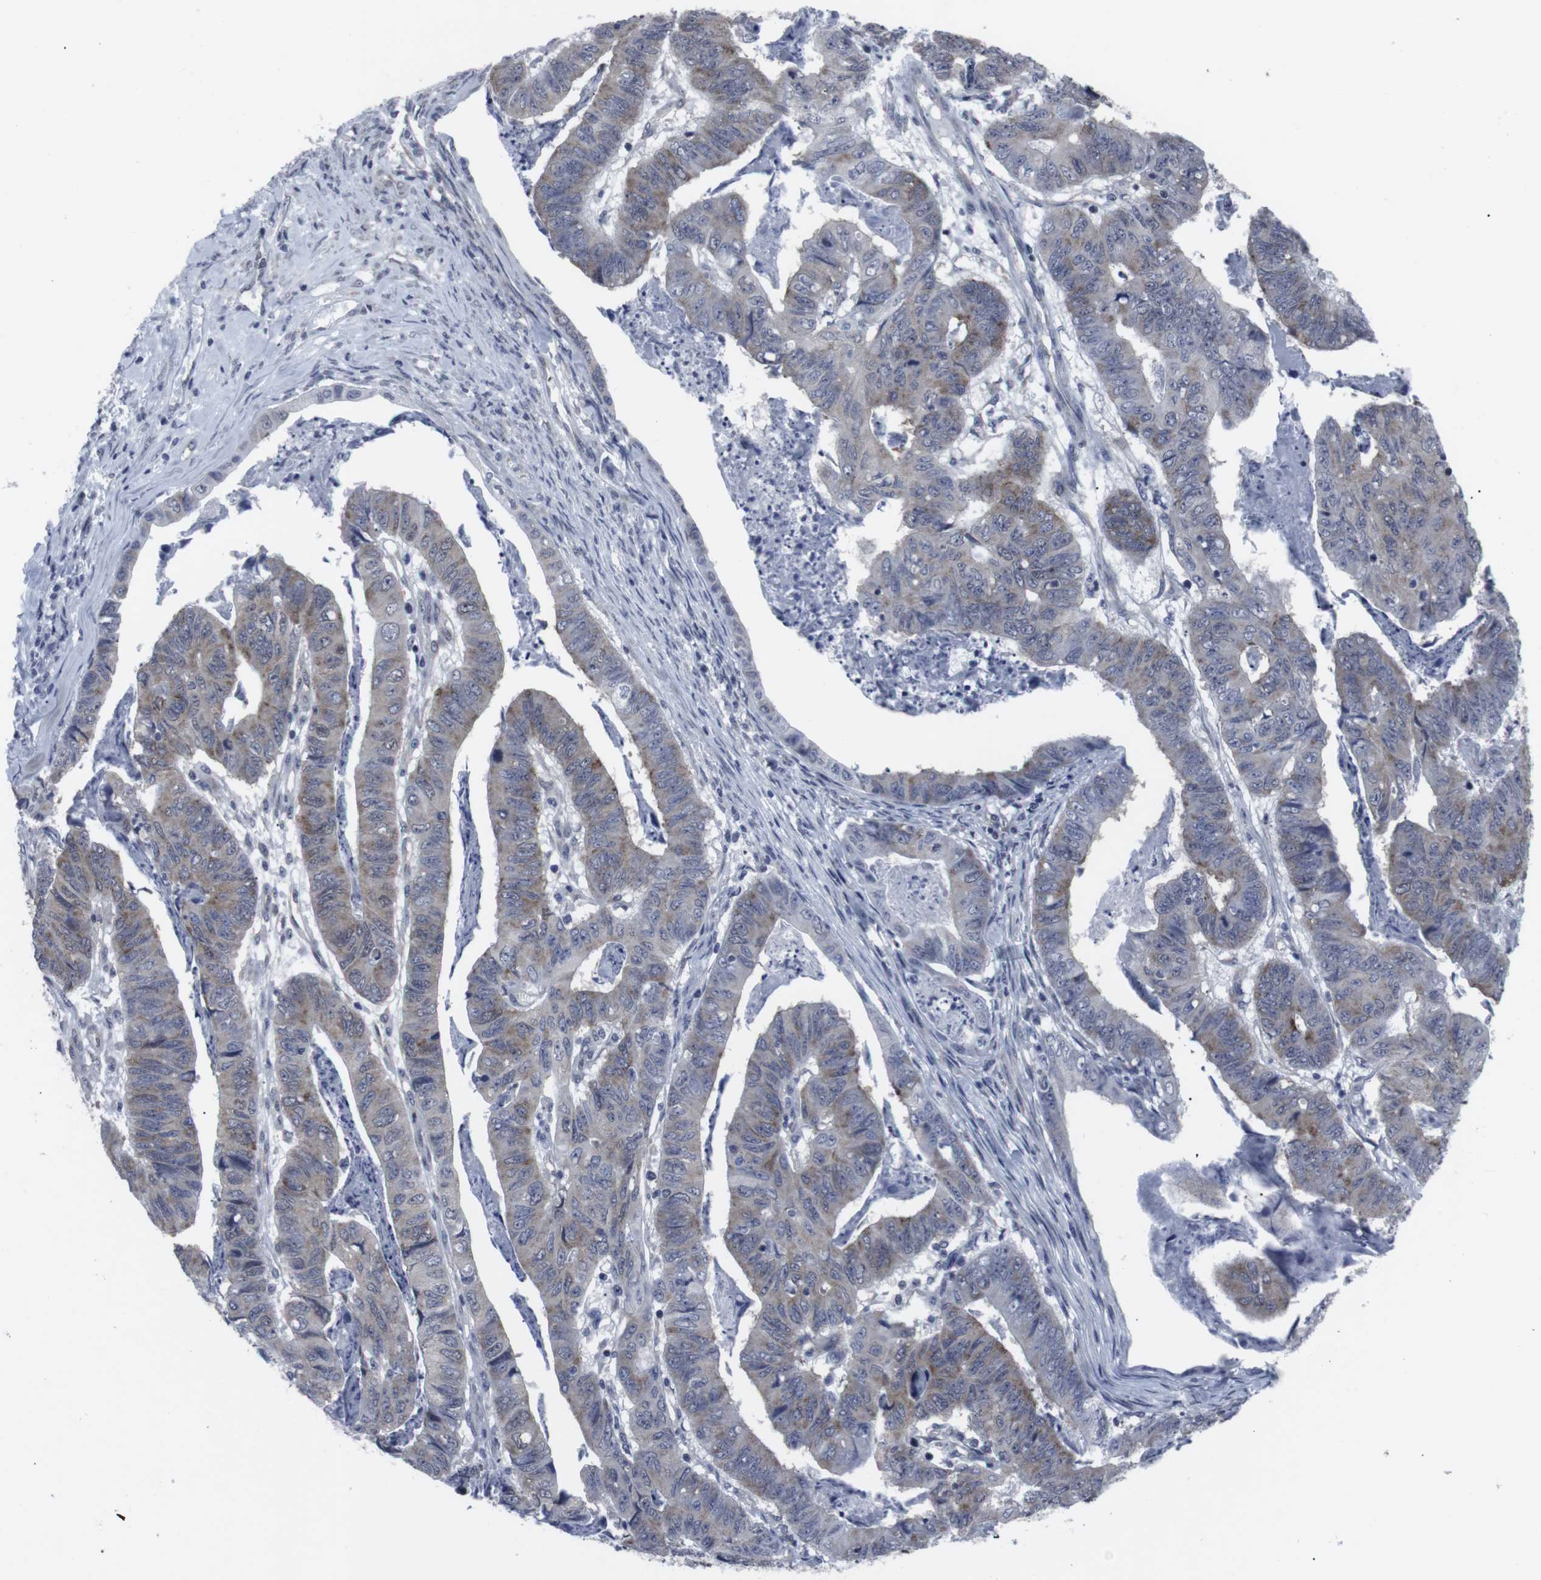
{"staining": {"intensity": "moderate", "quantity": "25%-75%", "location": "cytoplasmic/membranous"}, "tissue": "stomach cancer", "cell_type": "Tumor cells", "image_type": "cancer", "snomed": [{"axis": "morphology", "description": "Adenocarcinoma, NOS"}, {"axis": "topography", "description": "Stomach, lower"}], "caption": "Moderate cytoplasmic/membranous staining is seen in about 25%-75% of tumor cells in stomach adenocarcinoma. Immunohistochemistry stains the protein in brown and the nuclei are stained blue.", "gene": "GEMIN2", "patient": {"sex": "male", "age": 77}}